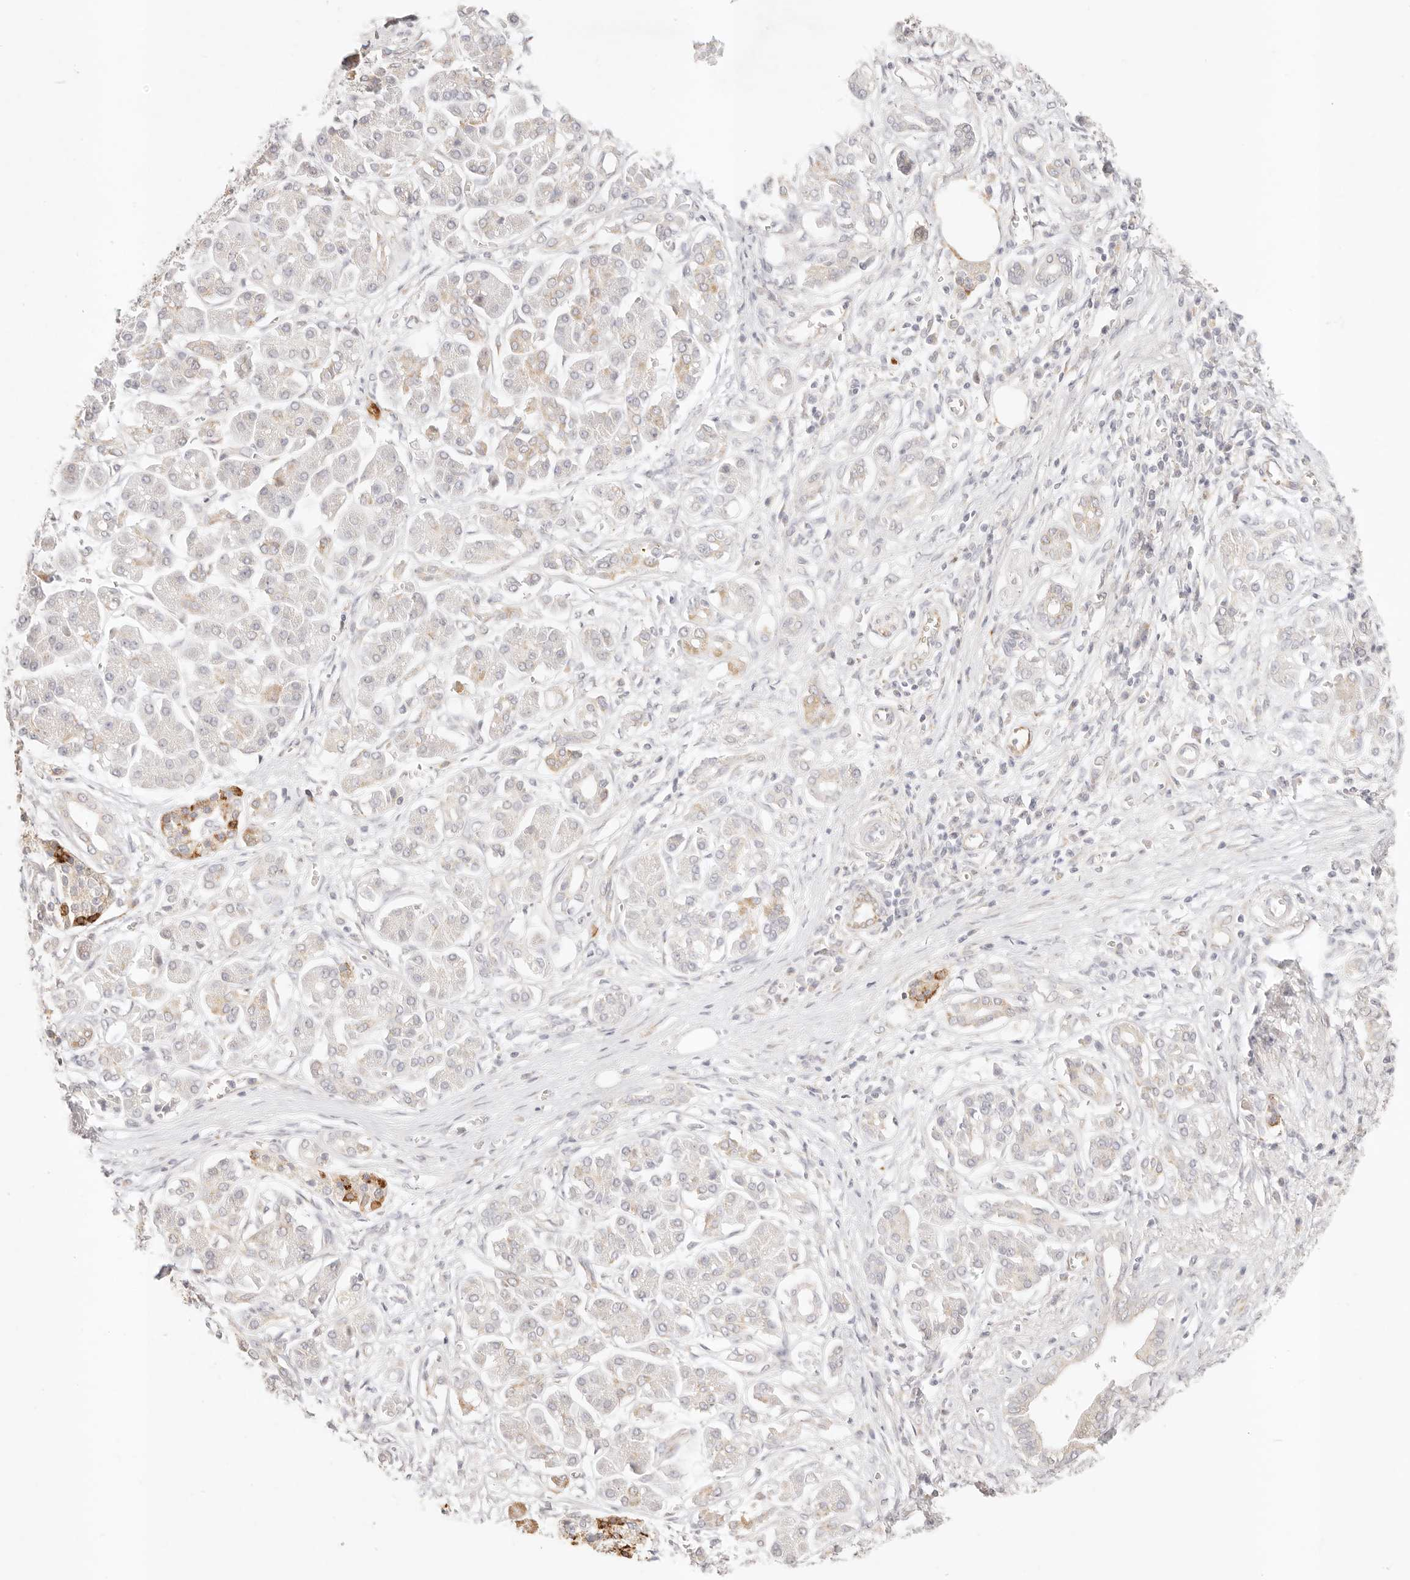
{"staining": {"intensity": "moderate", "quantity": "<25%", "location": "cytoplasmic/membranous"}, "tissue": "pancreatic cancer", "cell_type": "Tumor cells", "image_type": "cancer", "snomed": [{"axis": "morphology", "description": "Adenocarcinoma, NOS"}, {"axis": "topography", "description": "Pancreas"}], "caption": "This is a micrograph of immunohistochemistry staining of pancreatic cancer, which shows moderate staining in the cytoplasmic/membranous of tumor cells.", "gene": "GPR156", "patient": {"sex": "male", "age": 78}}